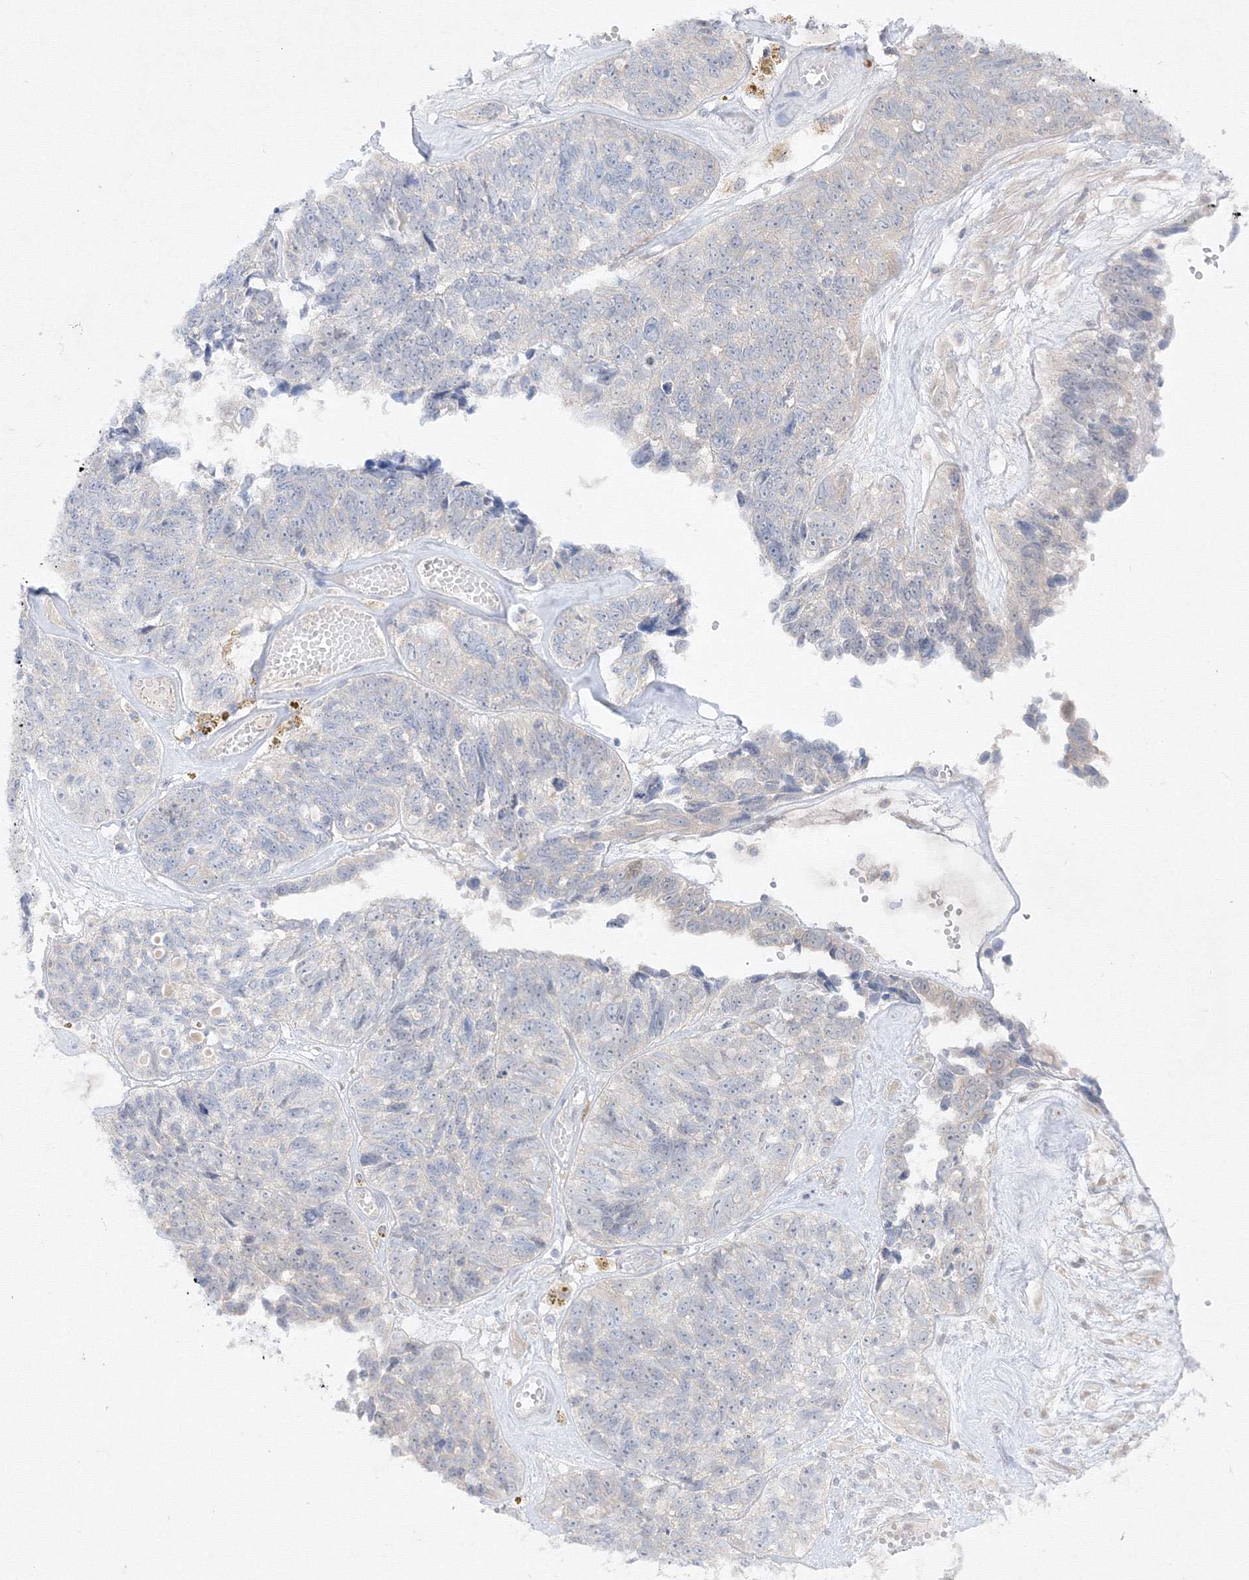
{"staining": {"intensity": "negative", "quantity": "none", "location": "none"}, "tissue": "ovarian cancer", "cell_type": "Tumor cells", "image_type": "cancer", "snomed": [{"axis": "morphology", "description": "Cystadenocarcinoma, serous, NOS"}, {"axis": "topography", "description": "Ovary"}], "caption": "Immunohistochemical staining of ovarian cancer displays no significant positivity in tumor cells.", "gene": "FBXL8", "patient": {"sex": "female", "age": 79}}